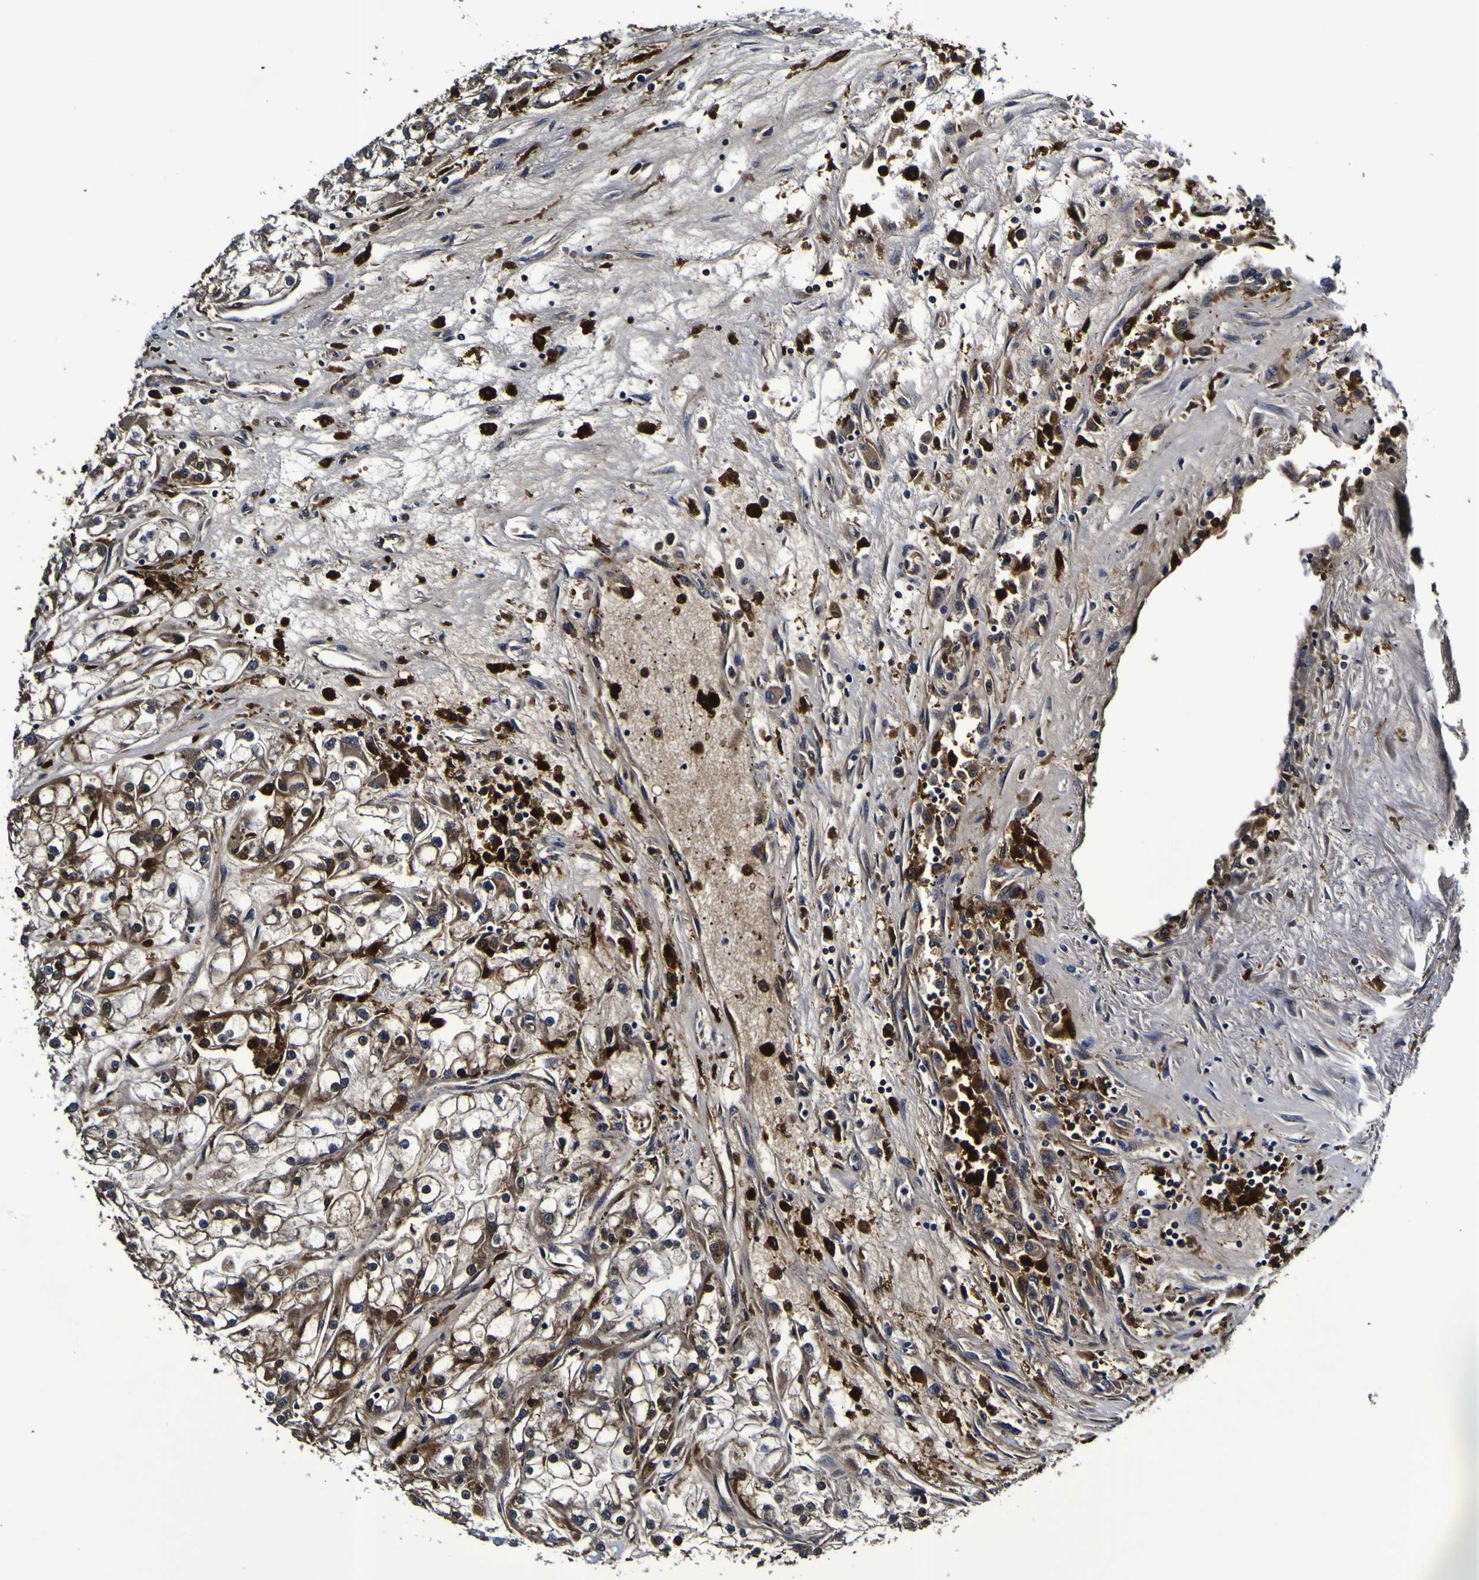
{"staining": {"intensity": "moderate", "quantity": "<25%", "location": "cytoplasmic/membranous"}, "tissue": "renal cancer", "cell_type": "Tumor cells", "image_type": "cancer", "snomed": [{"axis": "morphology", "description": "Adenocarcinoma, NOS"}, {"axis": "topography", "description": "Kidney"}], "caption": "Renal cancer stained with a brown dye demonstrates moderate cytoplasmic/membranous positive positivity in approximately <25% of tumor cells.", "gene": "GPX1", "patient": {"sex": "female", "age": 52}}